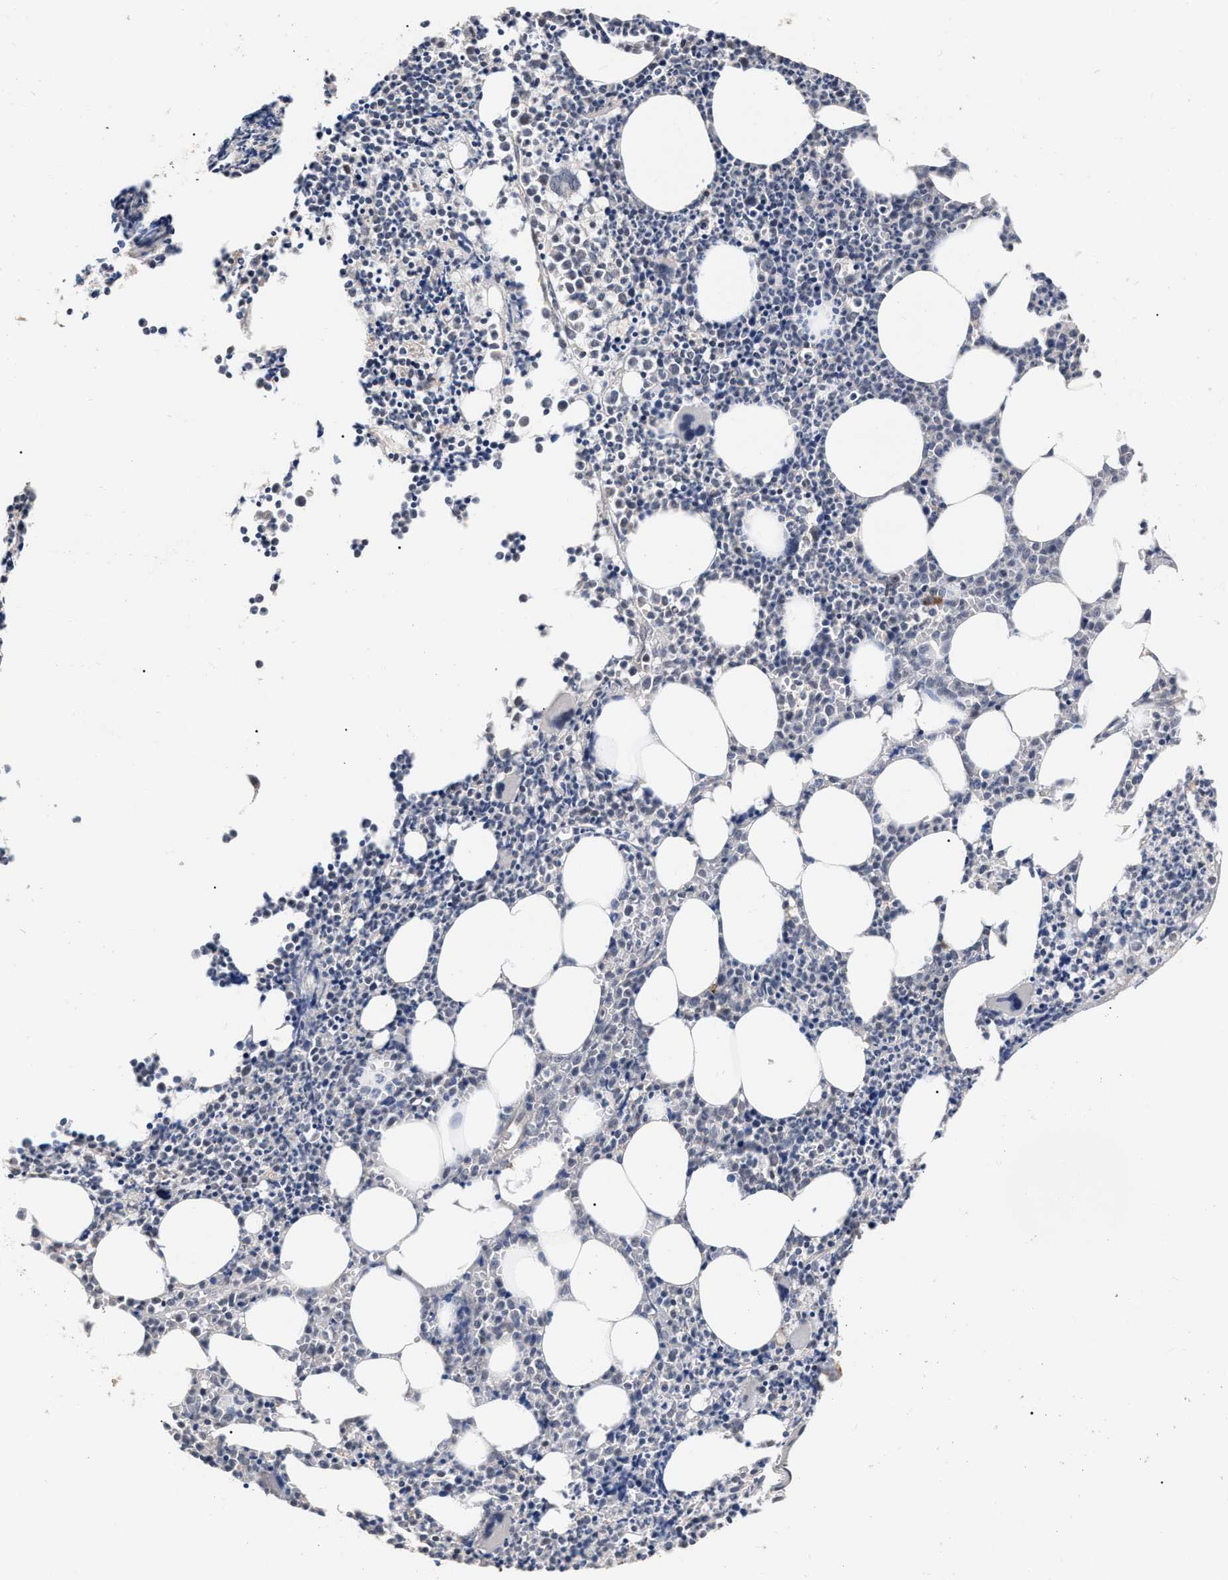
{"staining": {"intensity": "moderate", "quantity": "<25%", "location": "nuclear"}, "tissue": "bone marrow", "cell_type": "Hematopoietic cells", "image_type": "normal", "snomed": [{"axis": "morphology", "description": "Normal tissue, NOS"}, {"axis": "morphology", "description": "Inflammation, NOS"}, {"axis": "topography", "description": "Bone marrow"}], "caption": "This histopathology image exhibits immunohistochemistry staining of benign human bone marrow, with low moderate nuclear expression in approximately <25% of hematopoietic cells.", "gene": "JAZF1", "patient": {"sex": "female", "age": 53}}